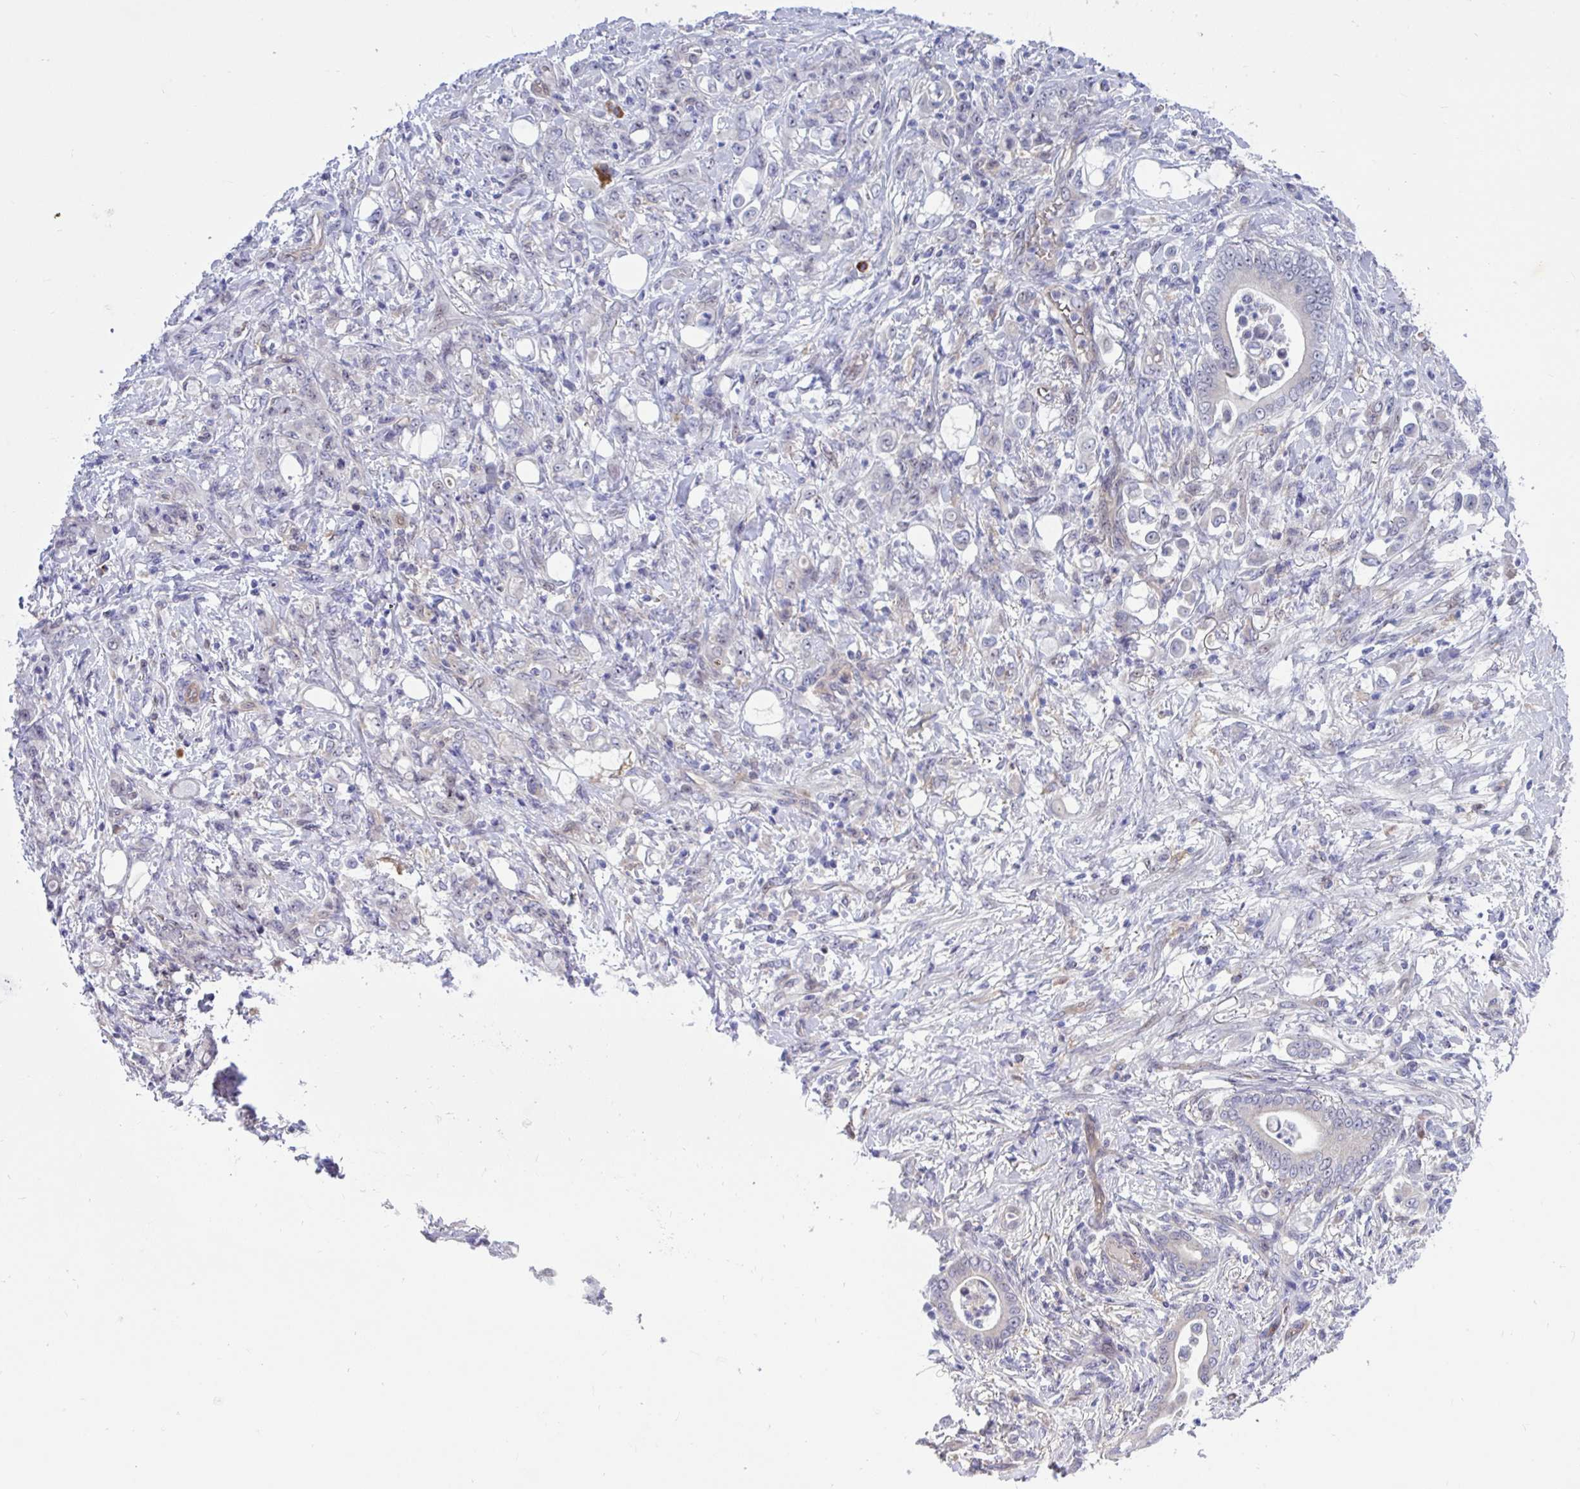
{"staining": {"intensity": "weak", "quantity": "<25%", "location": "nuclear"}, "tissue": "stomach cancer", "cell_type": "Tumor cells", "image_type": "cancer", "snomed": [{"axis": "morphology", "description": "Adenocarcinoma, NOS"}, {"axis": "topography", "description": "Stomach"}], "caption": "An IHC photomicrograph of adenocarcinoma (stomach) is shown. There is no staining in tumor cells of adenocarcinoma (stomach). (Brightfield microscopy of DAB IHC at high magnification).", "gene": "CENPQ", "patient": {"sex": "female", "age": 79}}